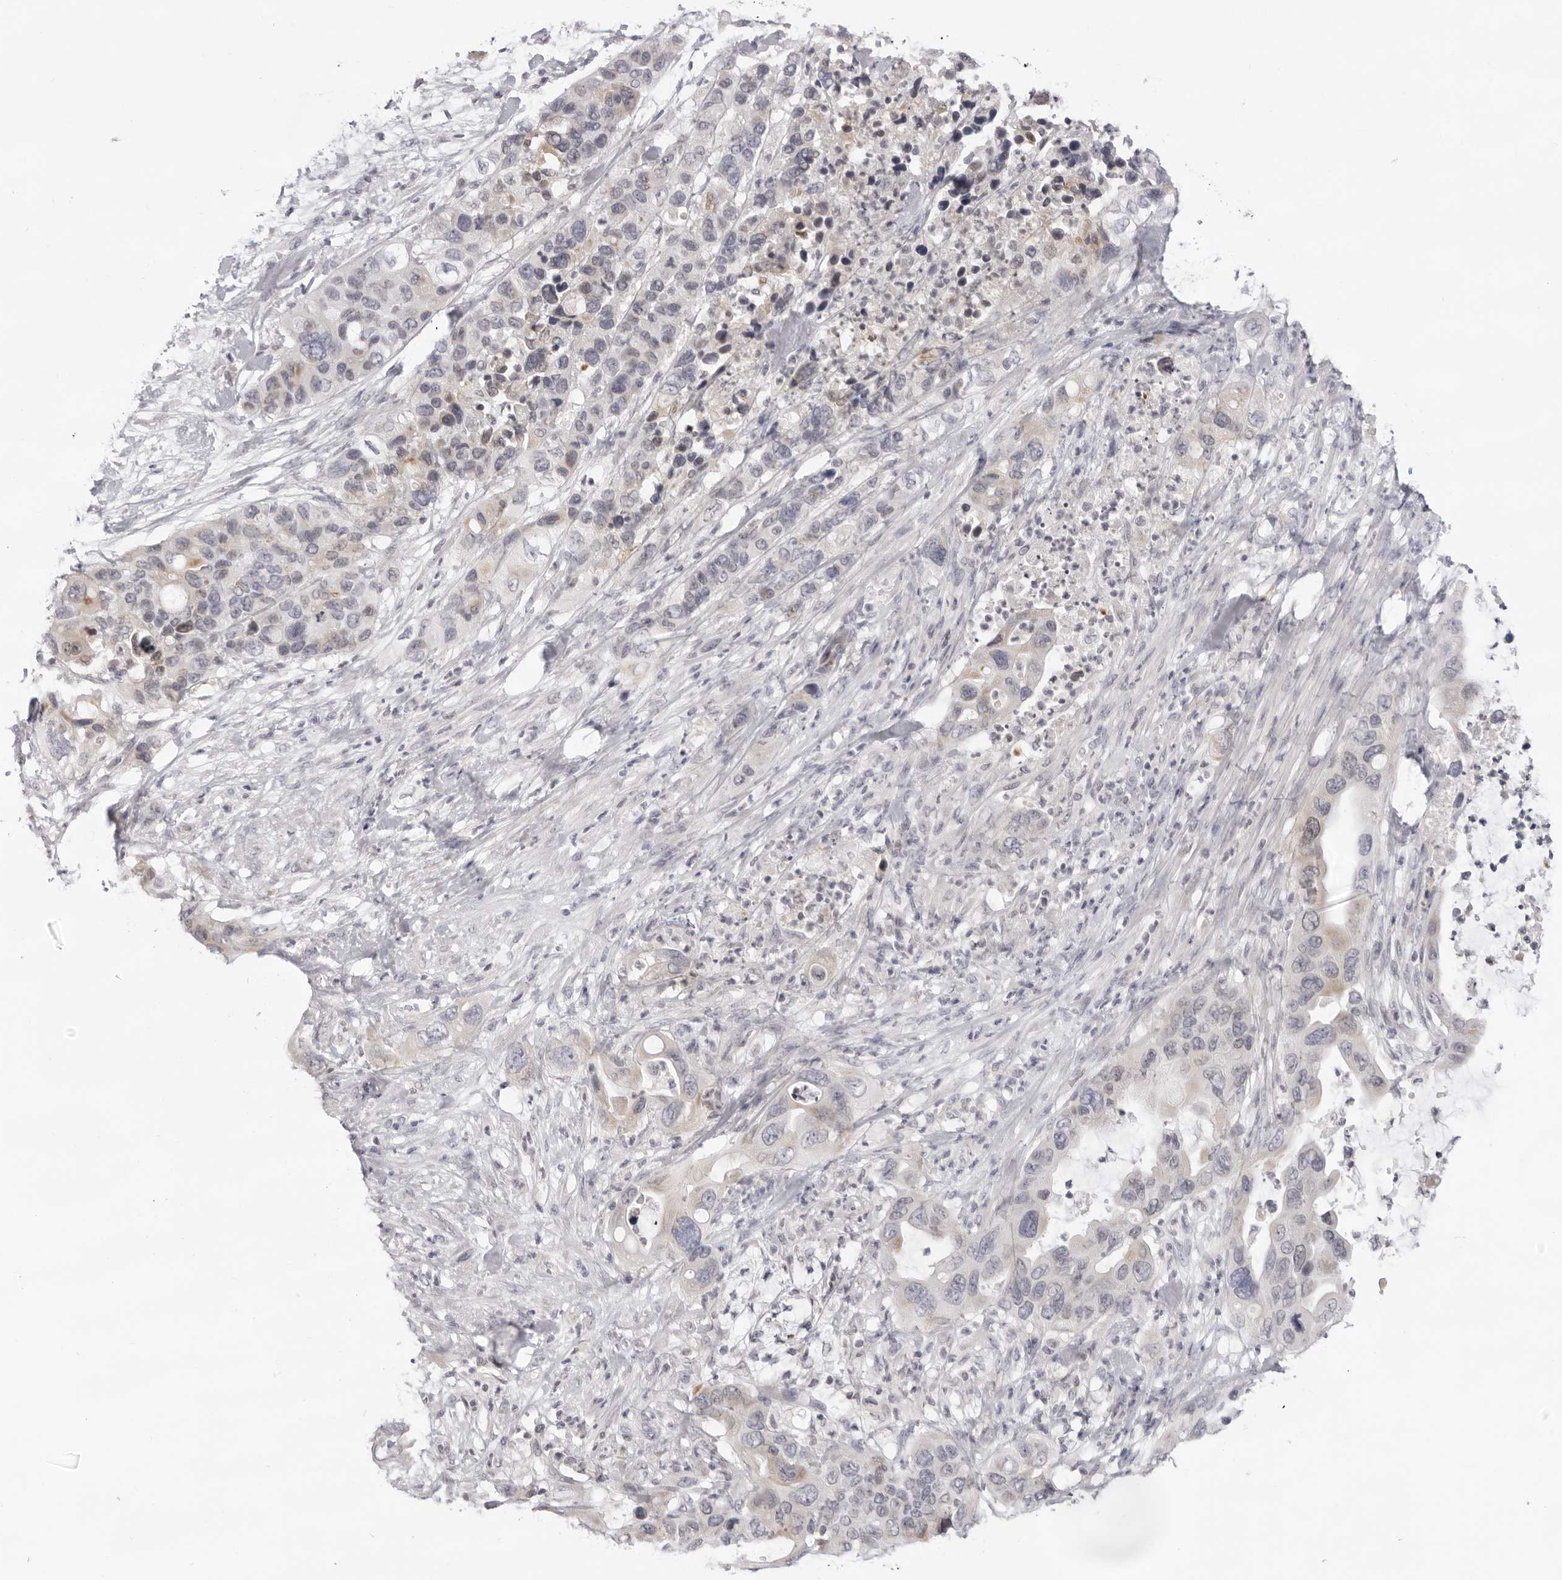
{"staining": {"intensity": "weak", "quantity": "<25%", "location": "cytoplasmic/membranous"}, "tissue": "pancreatic cancer", "cell_type": "Tumor cells", "image_type": "cancer", "snomed": [{"axis": "morphology", "description": "Adenocarcinoma, NOS"}, {"axis": "topography", "description": "Pancreas"}], "caption": "Protein analysis of pancreatic adenocarcinoma exhibits no significant staining in tumor cells.", "gene": "ACP6", "patient": {"sex": "female", "age": 71}}